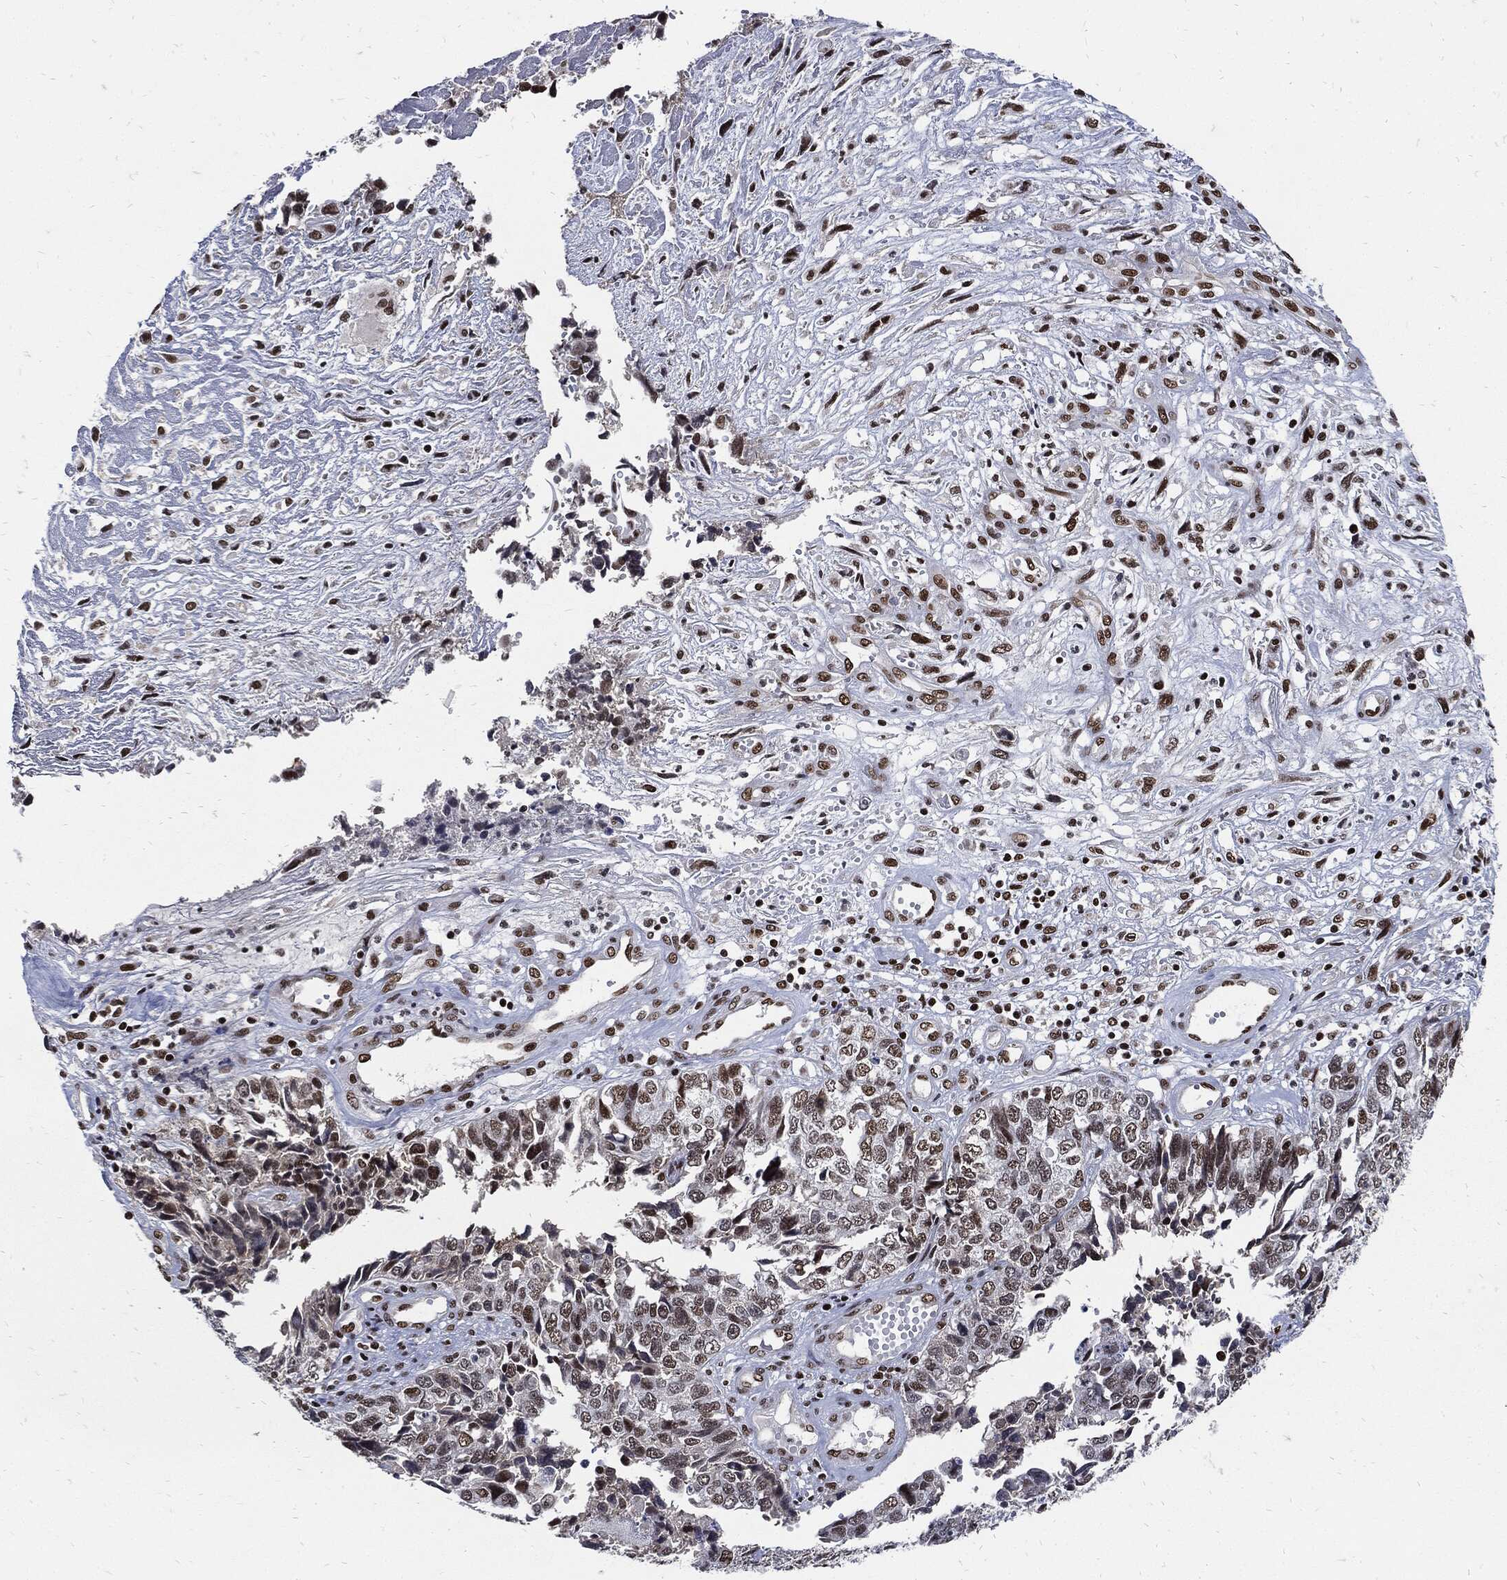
{"staining": {"intensity": "weak", "quantity": "25%-75%", "location": "nuclear"}, "tissue": "cervical cancer", "cell_type": "Tumor cells", "image_type": "cancer", "snomed": [{"axis": "morphology", "description": "Squamous cell carcinoma, NOS"}, {"axis": "topography", "description": "Cervix"}], "caption": "IHC of cervical cancer shows low levels of weak nuclear positivity in approximately 25%-75% of tumor cells. Using DAB (3,3'-diaminobenzidine) (brown) and hematoxylin (blue) stains, captured at high magnification using brightfield microscopy.", "gene": "TERF2", "patient": {"sex": "female", "age": 63}}